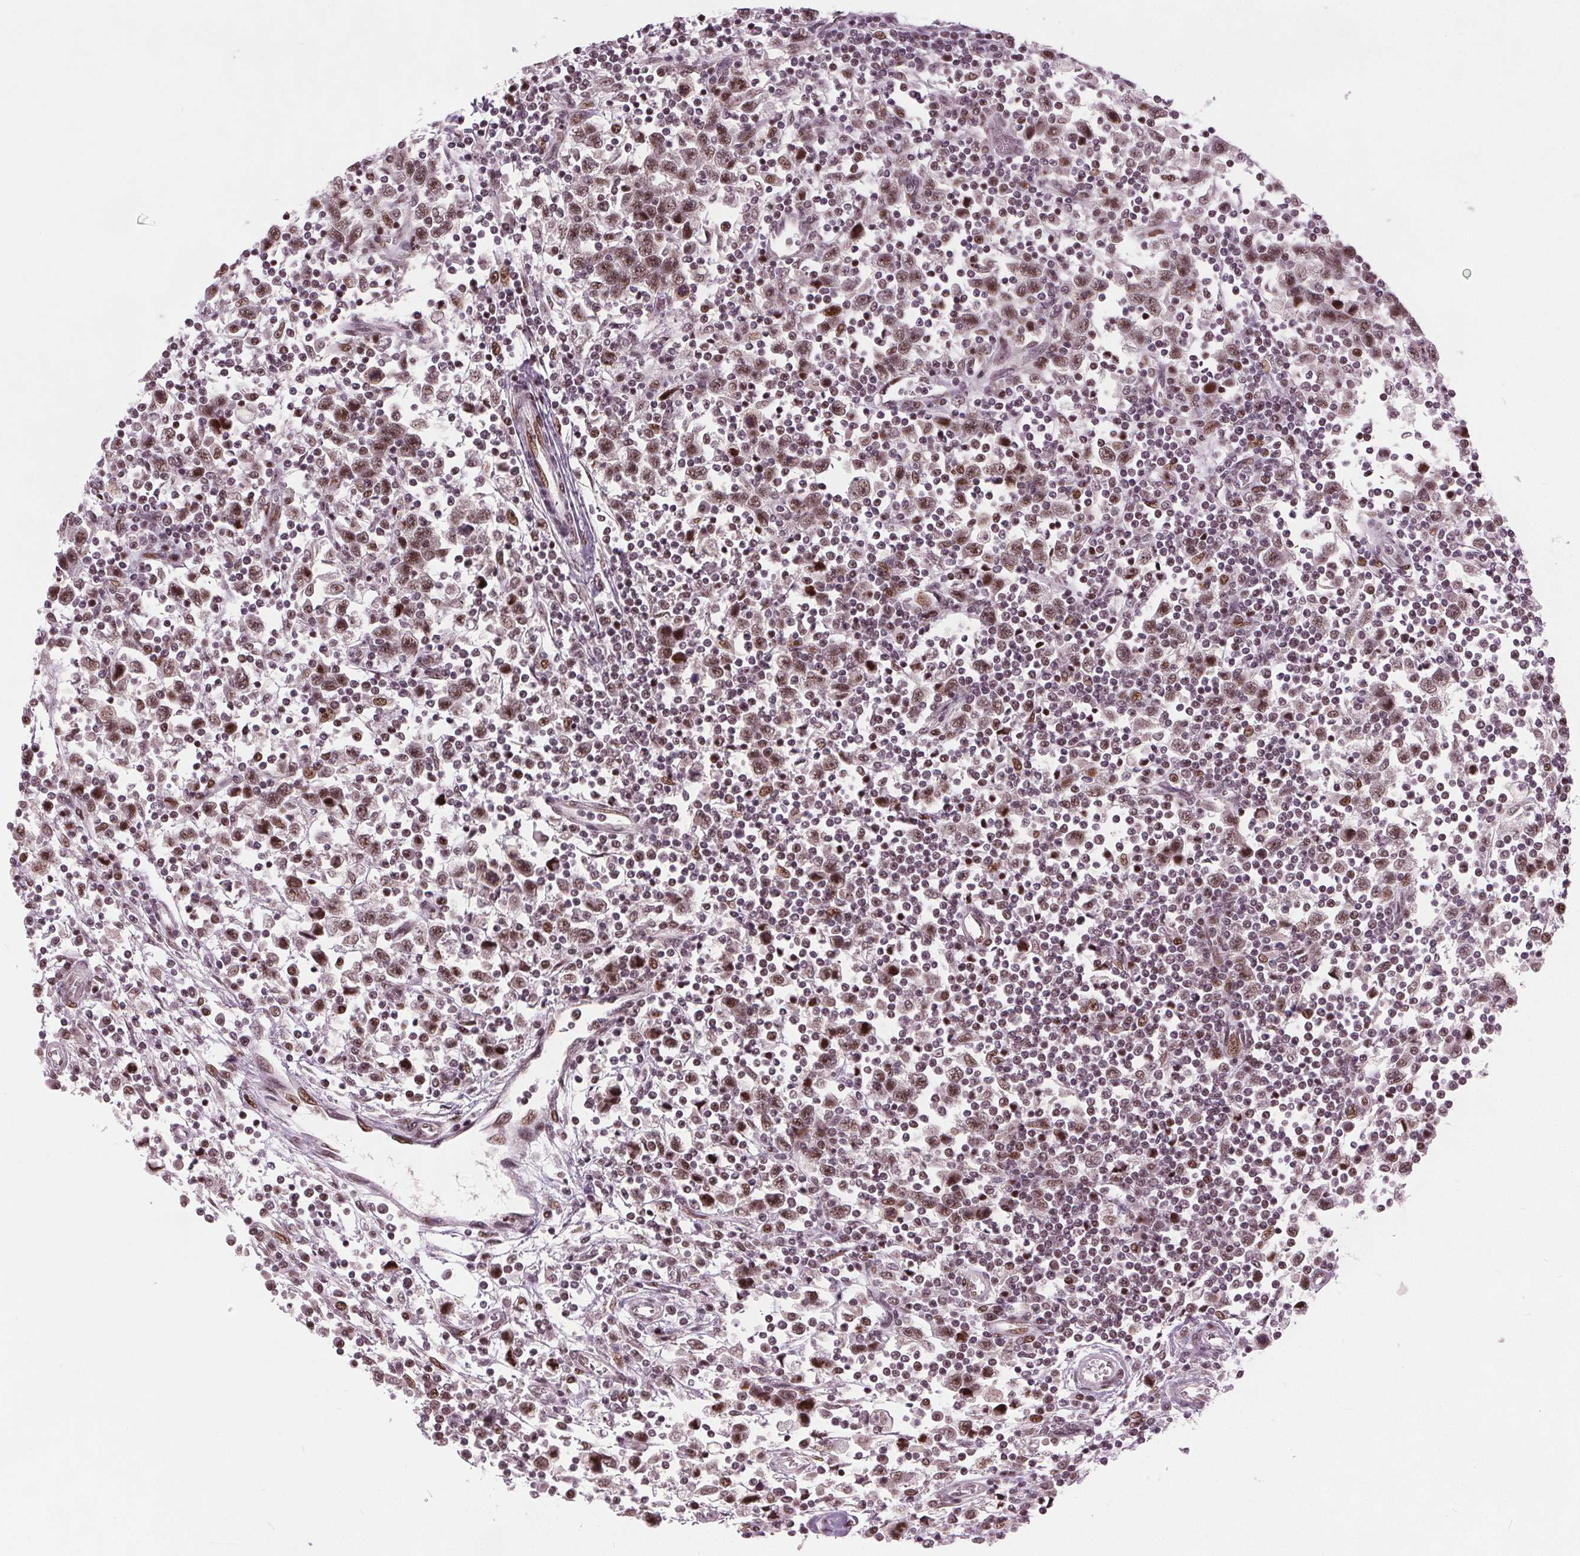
{"staining": {"intensity": "moderate", "quantity": ">75%", "location": "nuclear"}, "tissue": "testis cancer", "cell_type": "Tumor cells", "image_type": "cancer", "snomed": [{"axis": "morphology", "description": "Seminoma, NOS"}, {"axis": "topography", "description": "Testis"}], "caption": "A micrograph of human testis cancer stained for a protein displays moderate nuclear brown staining in tumor cells. Nuclei are stained in blue.", "gene": "TTC34", "patient": {"sex": "male", "age": 34}}